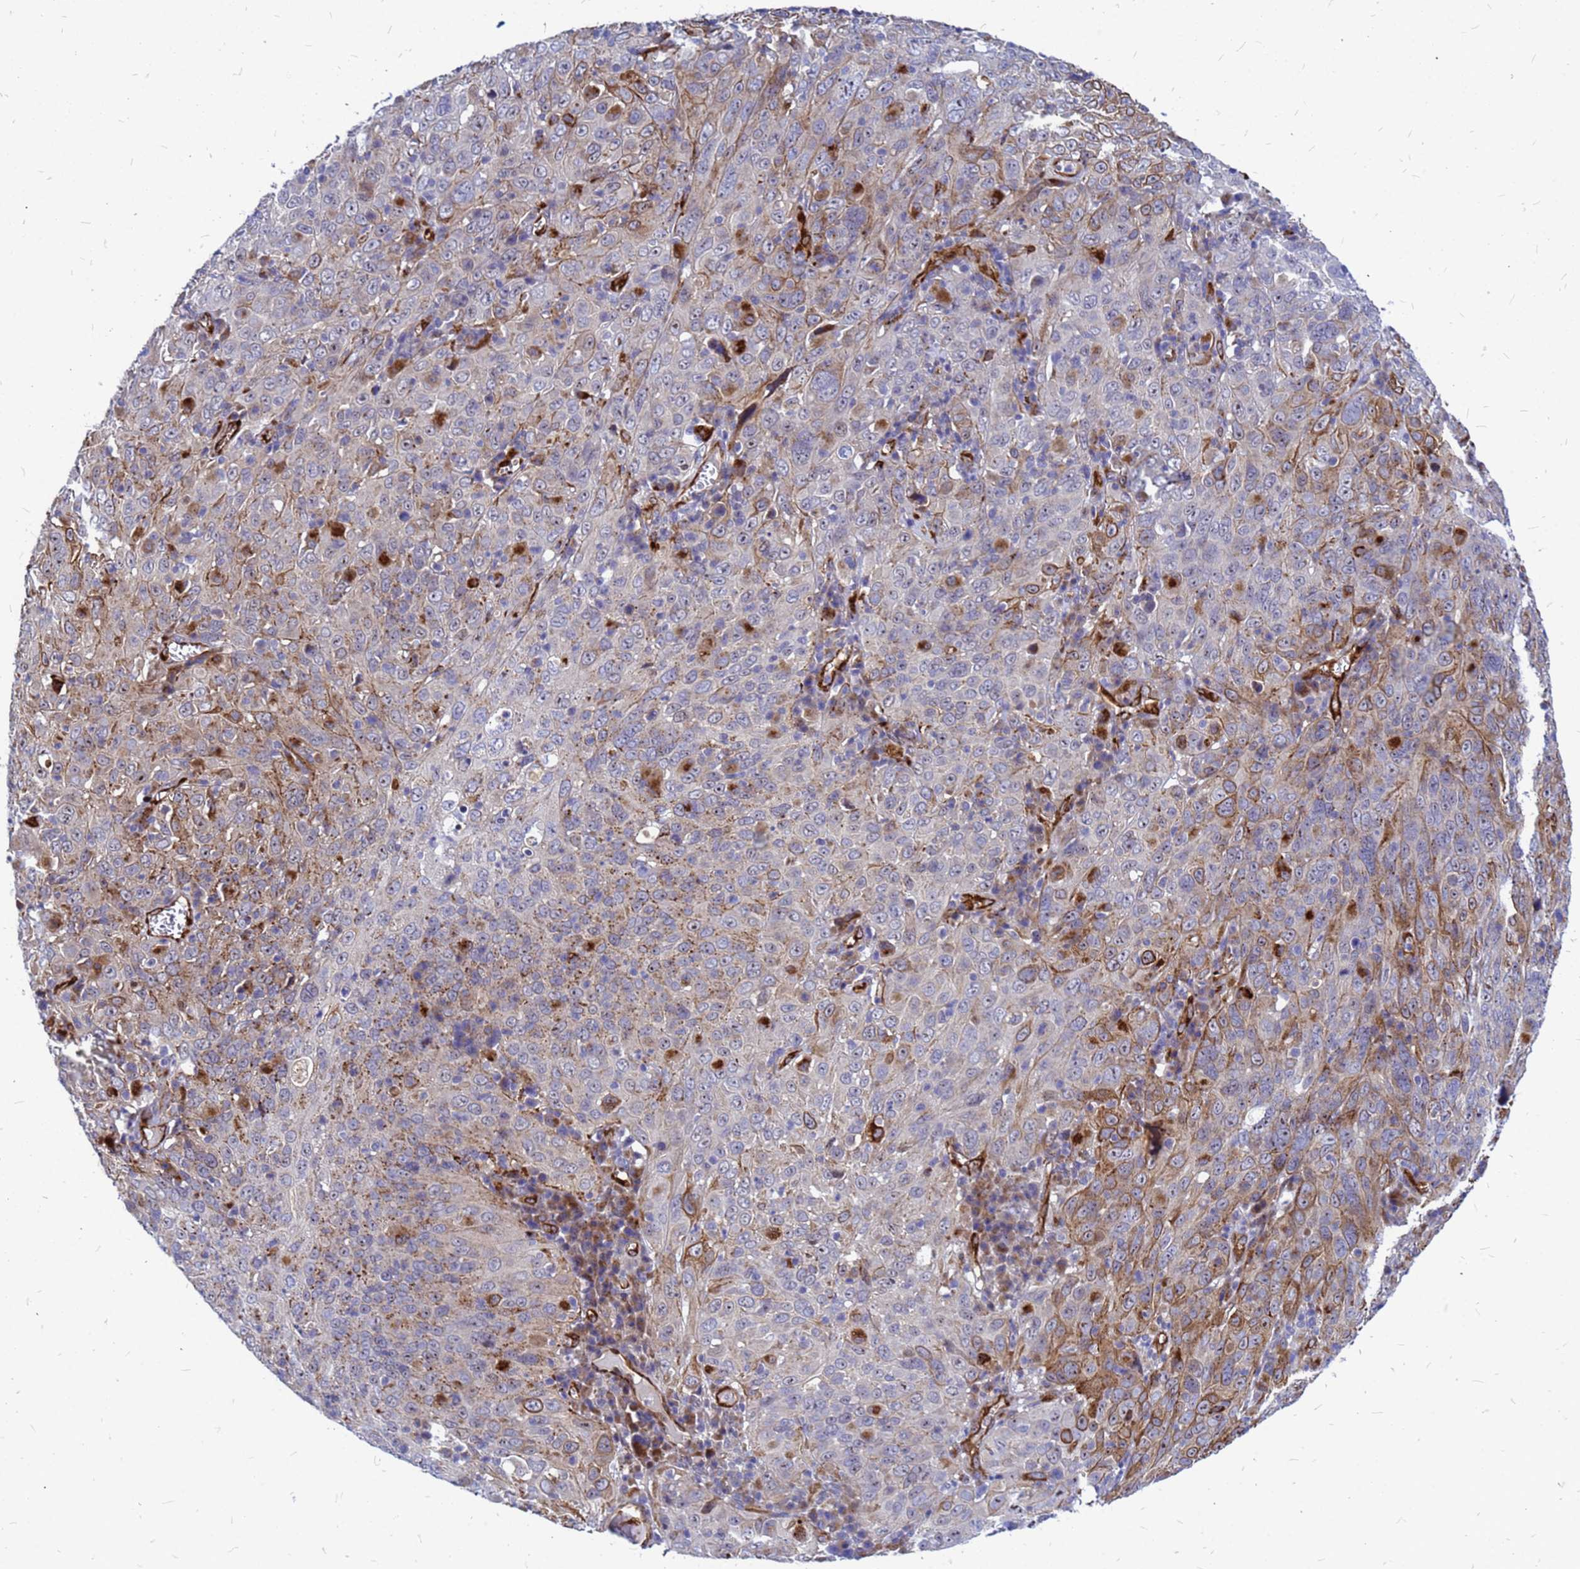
{"staining": {"intensity": "moderate", "quantity": "<25%", "location": "cytoplasmic/membranous"}, "tissue": "cervical cancer", "cell_type": "Tumor cells", "image_type": "cancer", "snomed": [{"axis": "morphology", "description": "Squamous cell carcinoma, NOS"}, {"axis": "topography", "description": "Cervix"}], "caption": "Cervical squamous cell carcinoma stained with DAB immunohistochemistry (IHC) displays low levels of moderate cytoplasmic/membranous expression in about <25% of tumor cells. (Stains: DAB in brown, nuclei in blue, Microscopy: brightfield microscopy at high magnification).", "gene": "NOSTRIN", "patient": {"sex": "female", "age": 46}}